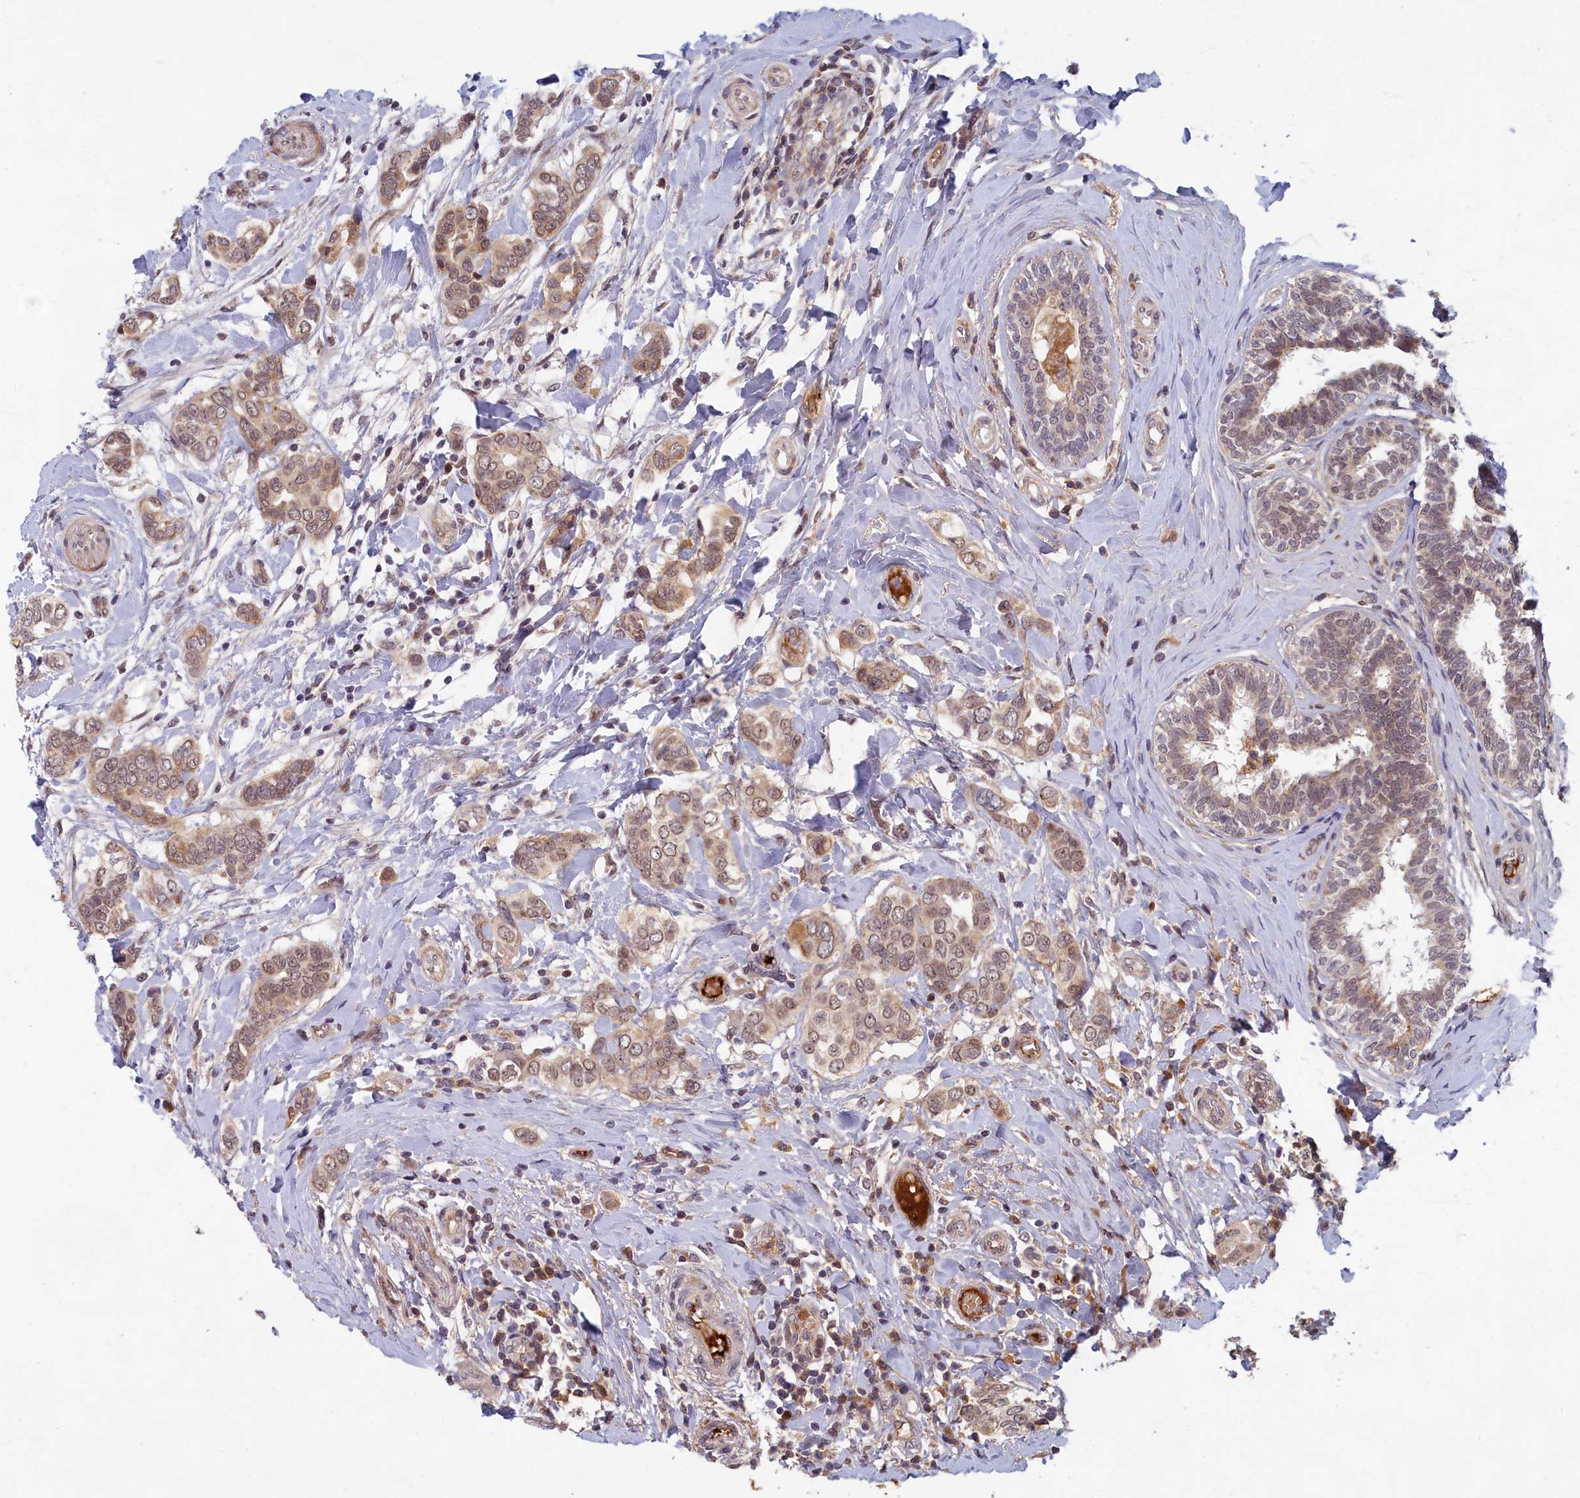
{"staining": {"intensity": "weak", "quantity": ">75%", "location": "cytoplasmic/membranous,nuclear"}, "tissue": "breast cancer", "cell_type": "Tumor cells", "image_type": "cancer", "snomed": [{"axis": "morphology", "description": "Lobular carcinoma"}, {"axis": "topography", "description": "Breast"}], "caption": "Lobular carcinoma (breast) stained with IHC reveals weak cytoplasmic/membranous and nuclear positivity in about >75% of tumor cells.", "gene": "EARS2", "patient": {"sex": "female", "age": 51}}